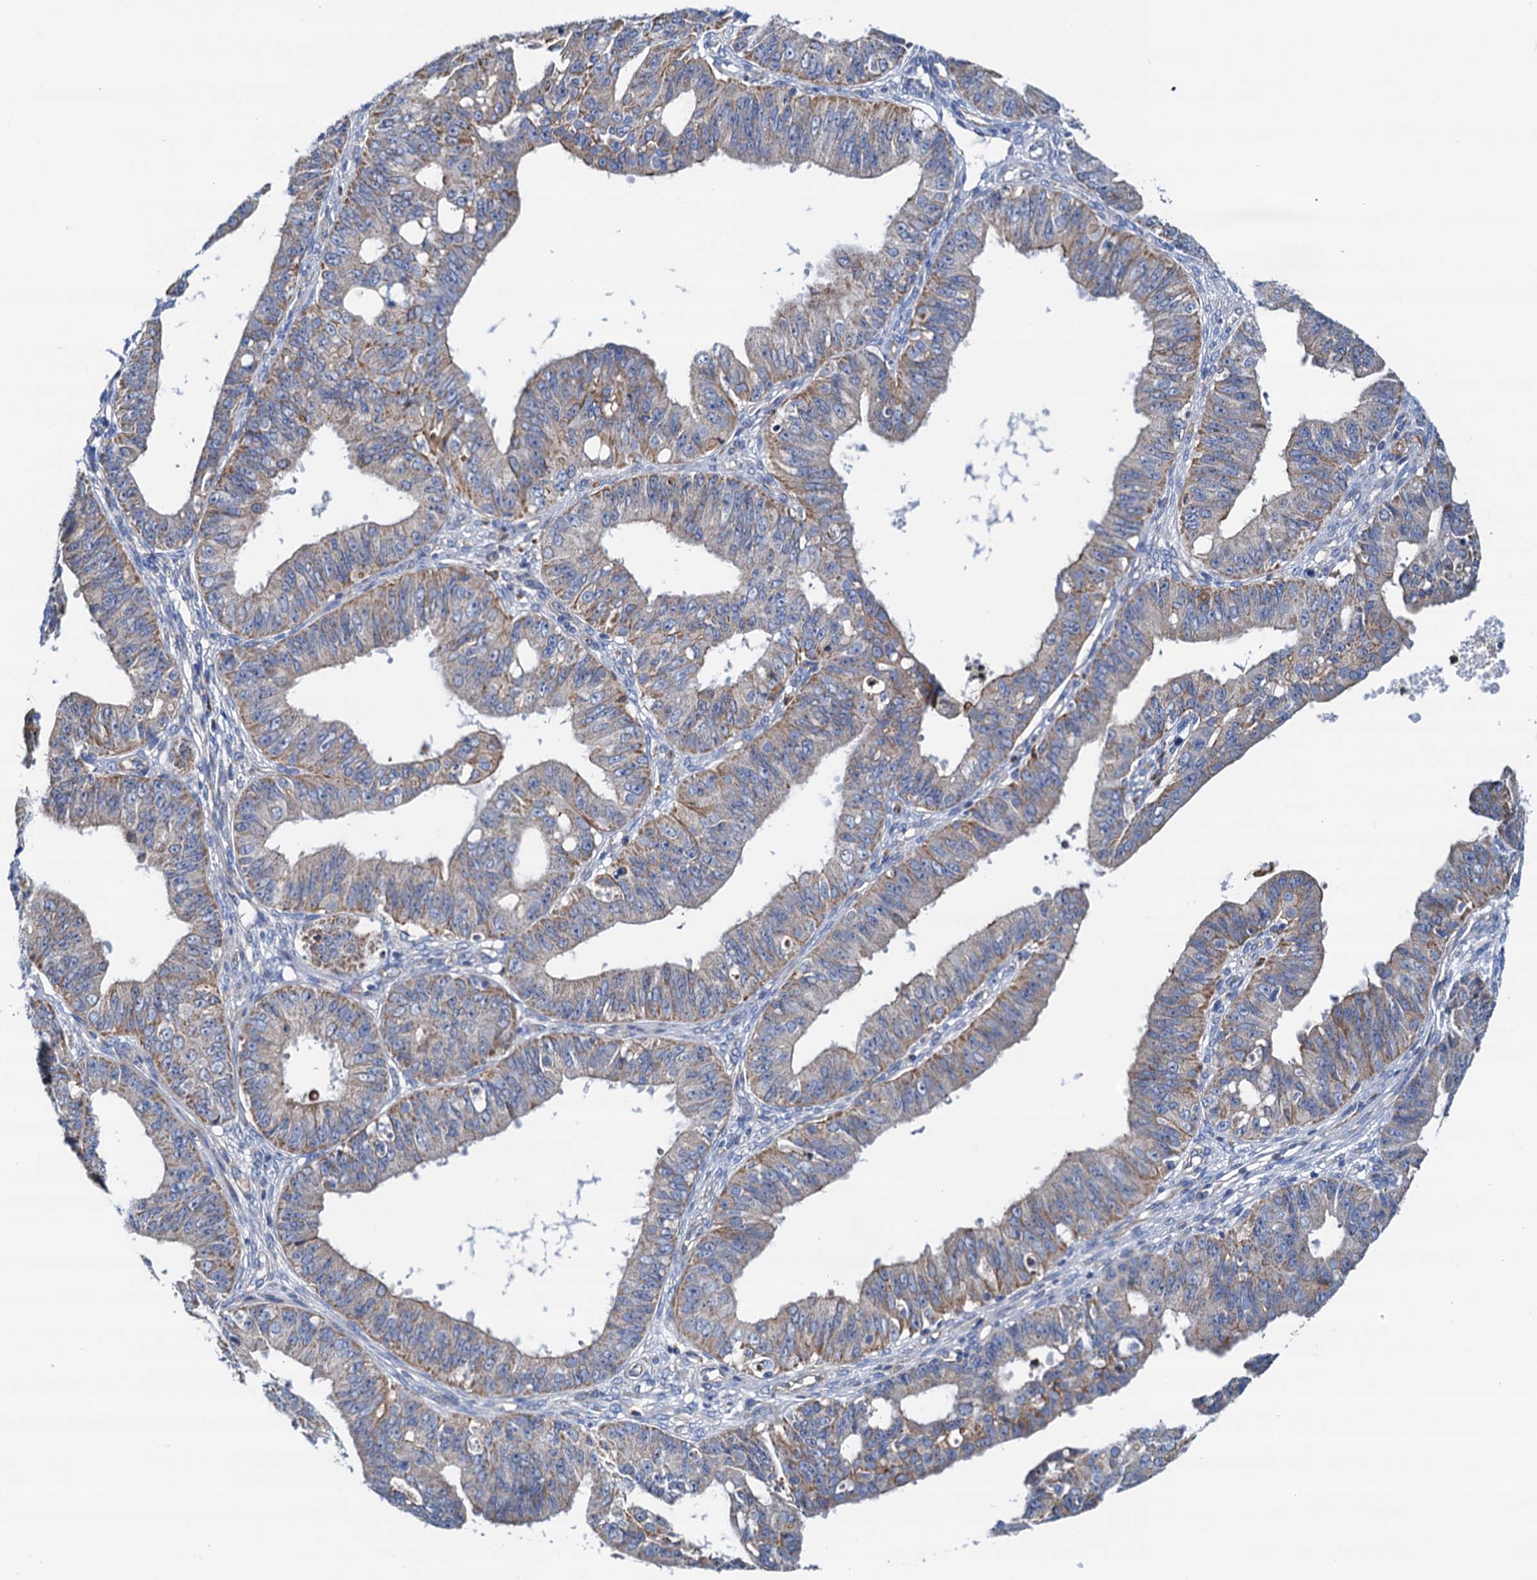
{"staining": {"intensity": "moderate", "quantity": "<25%", "location": "cytoplasmic/membranous"}, "tissue": "ovarian cancer", "cell_type": "Tumor cells", "image_type": "cancer", "snomed": [{"axis": "morphology", "description": "Carcinoma, endometroid"}, {"axis": "topography", "description": "Appendix"}, {"axis": "topography", "description": "Ovary"}], "caption": "Ovarian endometroid carcinoma stained with a brown dye reveals moderate cytoplasmic/membranous positive staining in approximately <25% of tumor cells.", "gene": "RASSF9", "patient": {"sex": "female", "age": 42}}